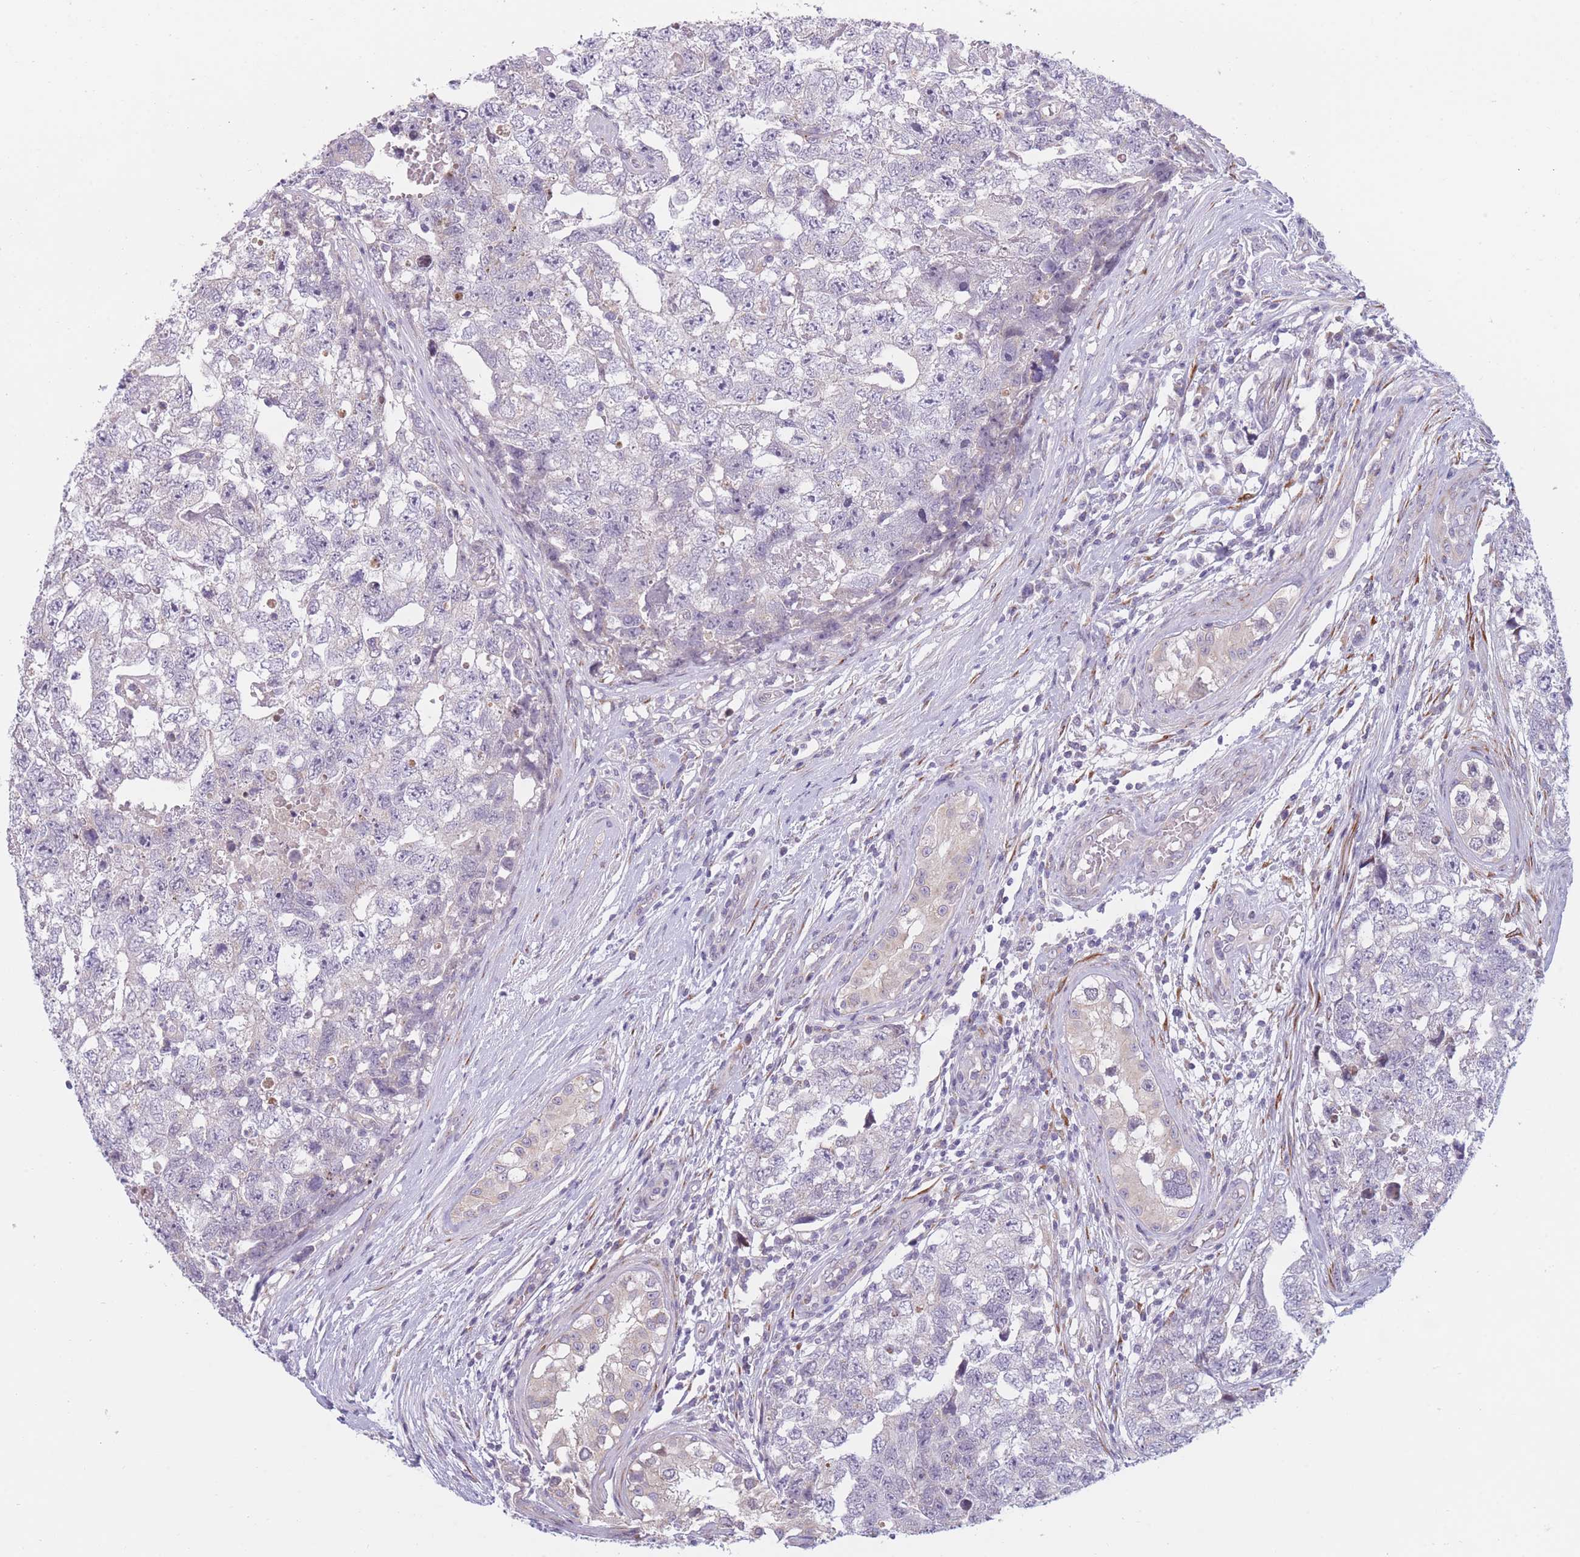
{"staining": {"intensity": "negative", "quantity": "none", "location": "none"}, "tissue": "testis cancer", "cell_type": "Tumor cells", "image_type": "cancer", "snomed": [{"axis": "morphology", "description": "Carcinoma, Embryonal, NOS"}, {"axis": "topography", "description": "Testis"}], "caption": "IHC of human testis cancer (embryonal carcinoma) shows no staining in tumor cells. (DAB immunohistochemistry with hematoxylin counter stain).", "gene": "CCNQ", "patient": {"sex": "male", "age": 22}}